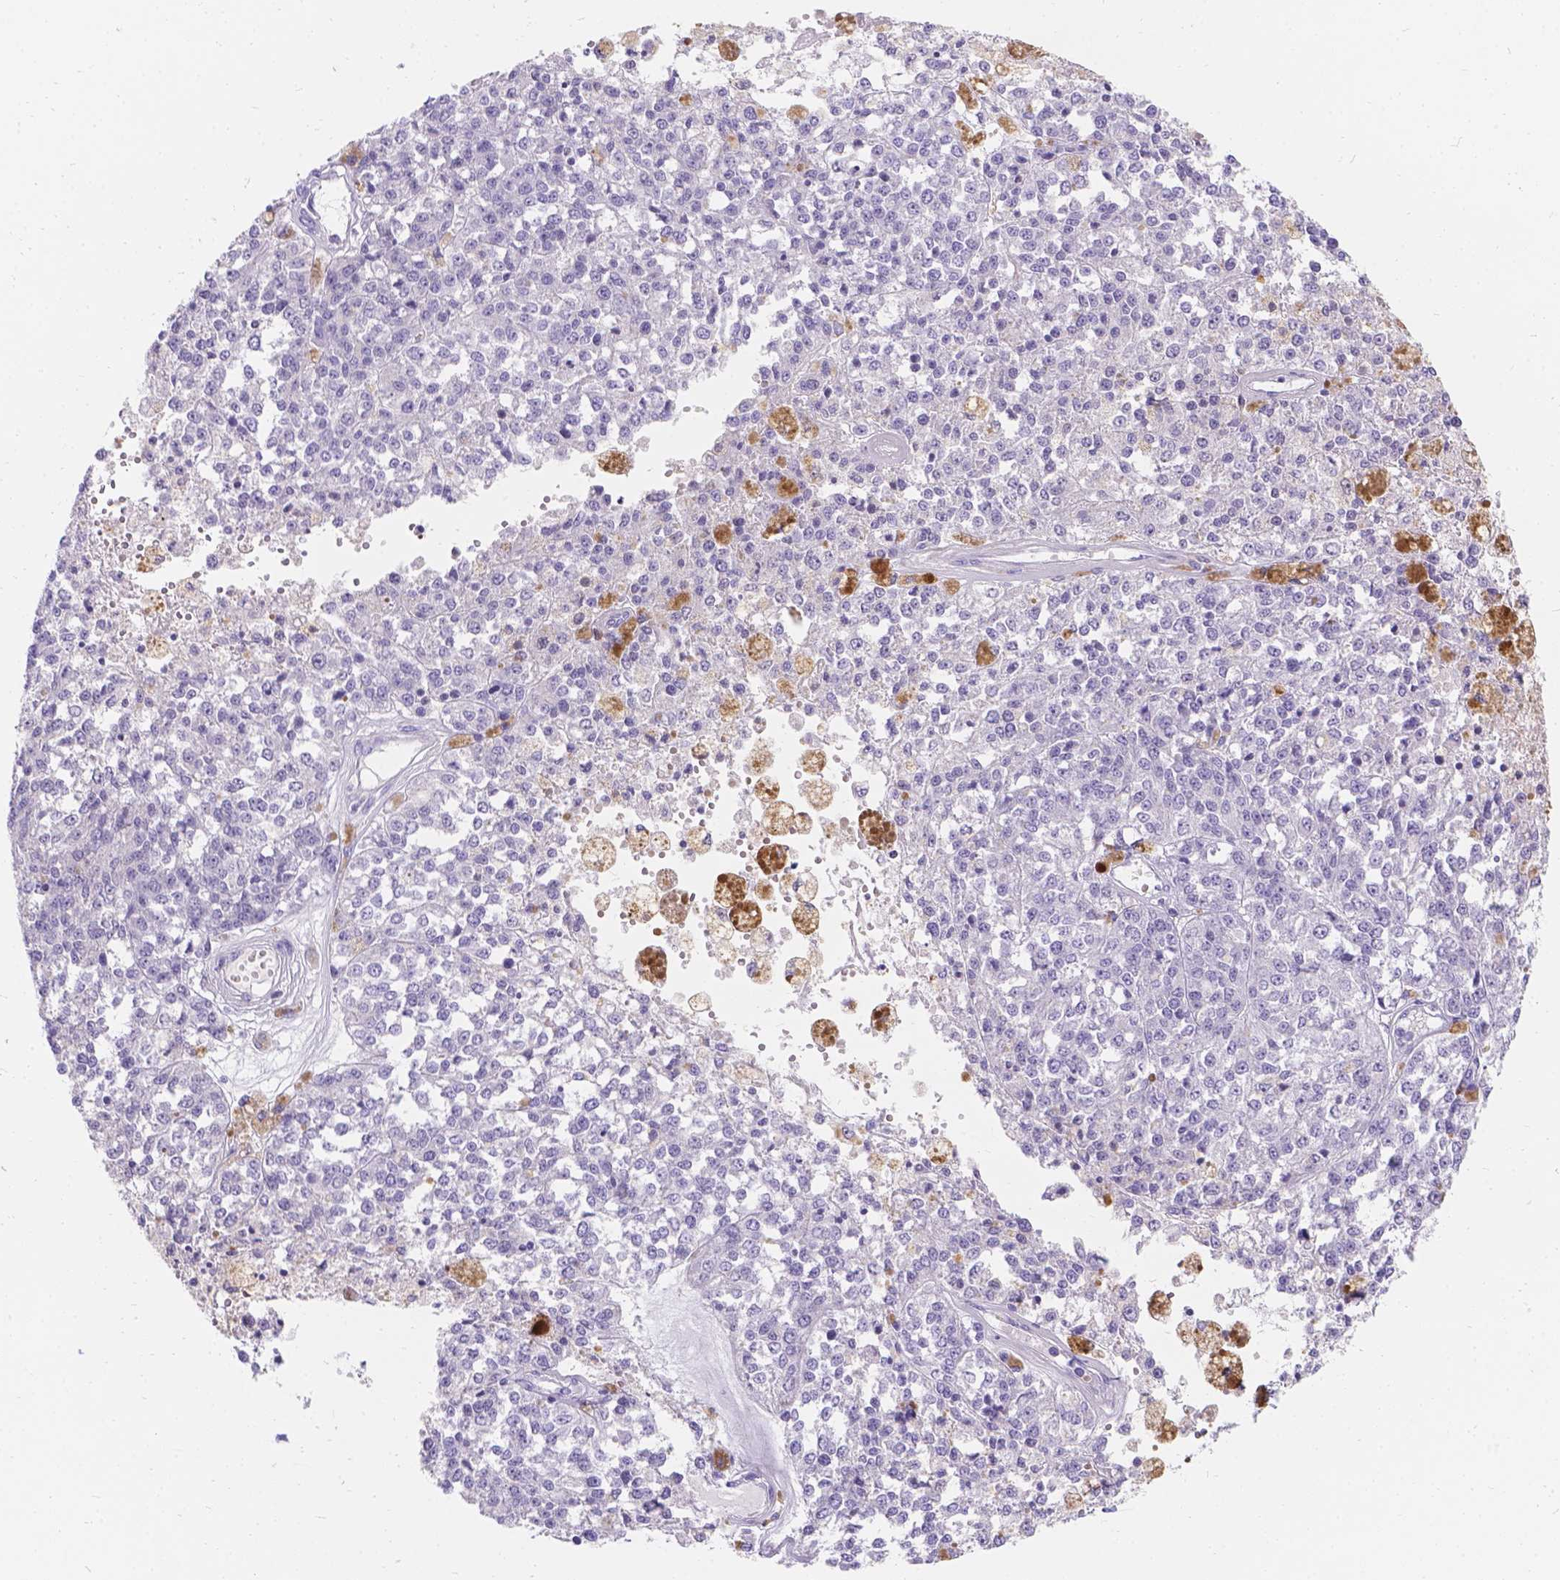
{"staining": {"intensity": "negative", "quantity": "none", "location": "none"}, "tissue": "melanoma", "cell_type": "Tumor cells", "image_type": "cancer", "snomed": [{"axis": "morphology", "description": "Malignant melanoma, Metastatic site"}, {"axis": "topography", "description": "Lymph node"}], "caption": "An immunohistochemistry (IHC) histopathology image of melanoma is shown. There is no staining in tumor cells of melanoma.", "gene": "GNRHR", "patient": {"sex": "female", "age": 64}}